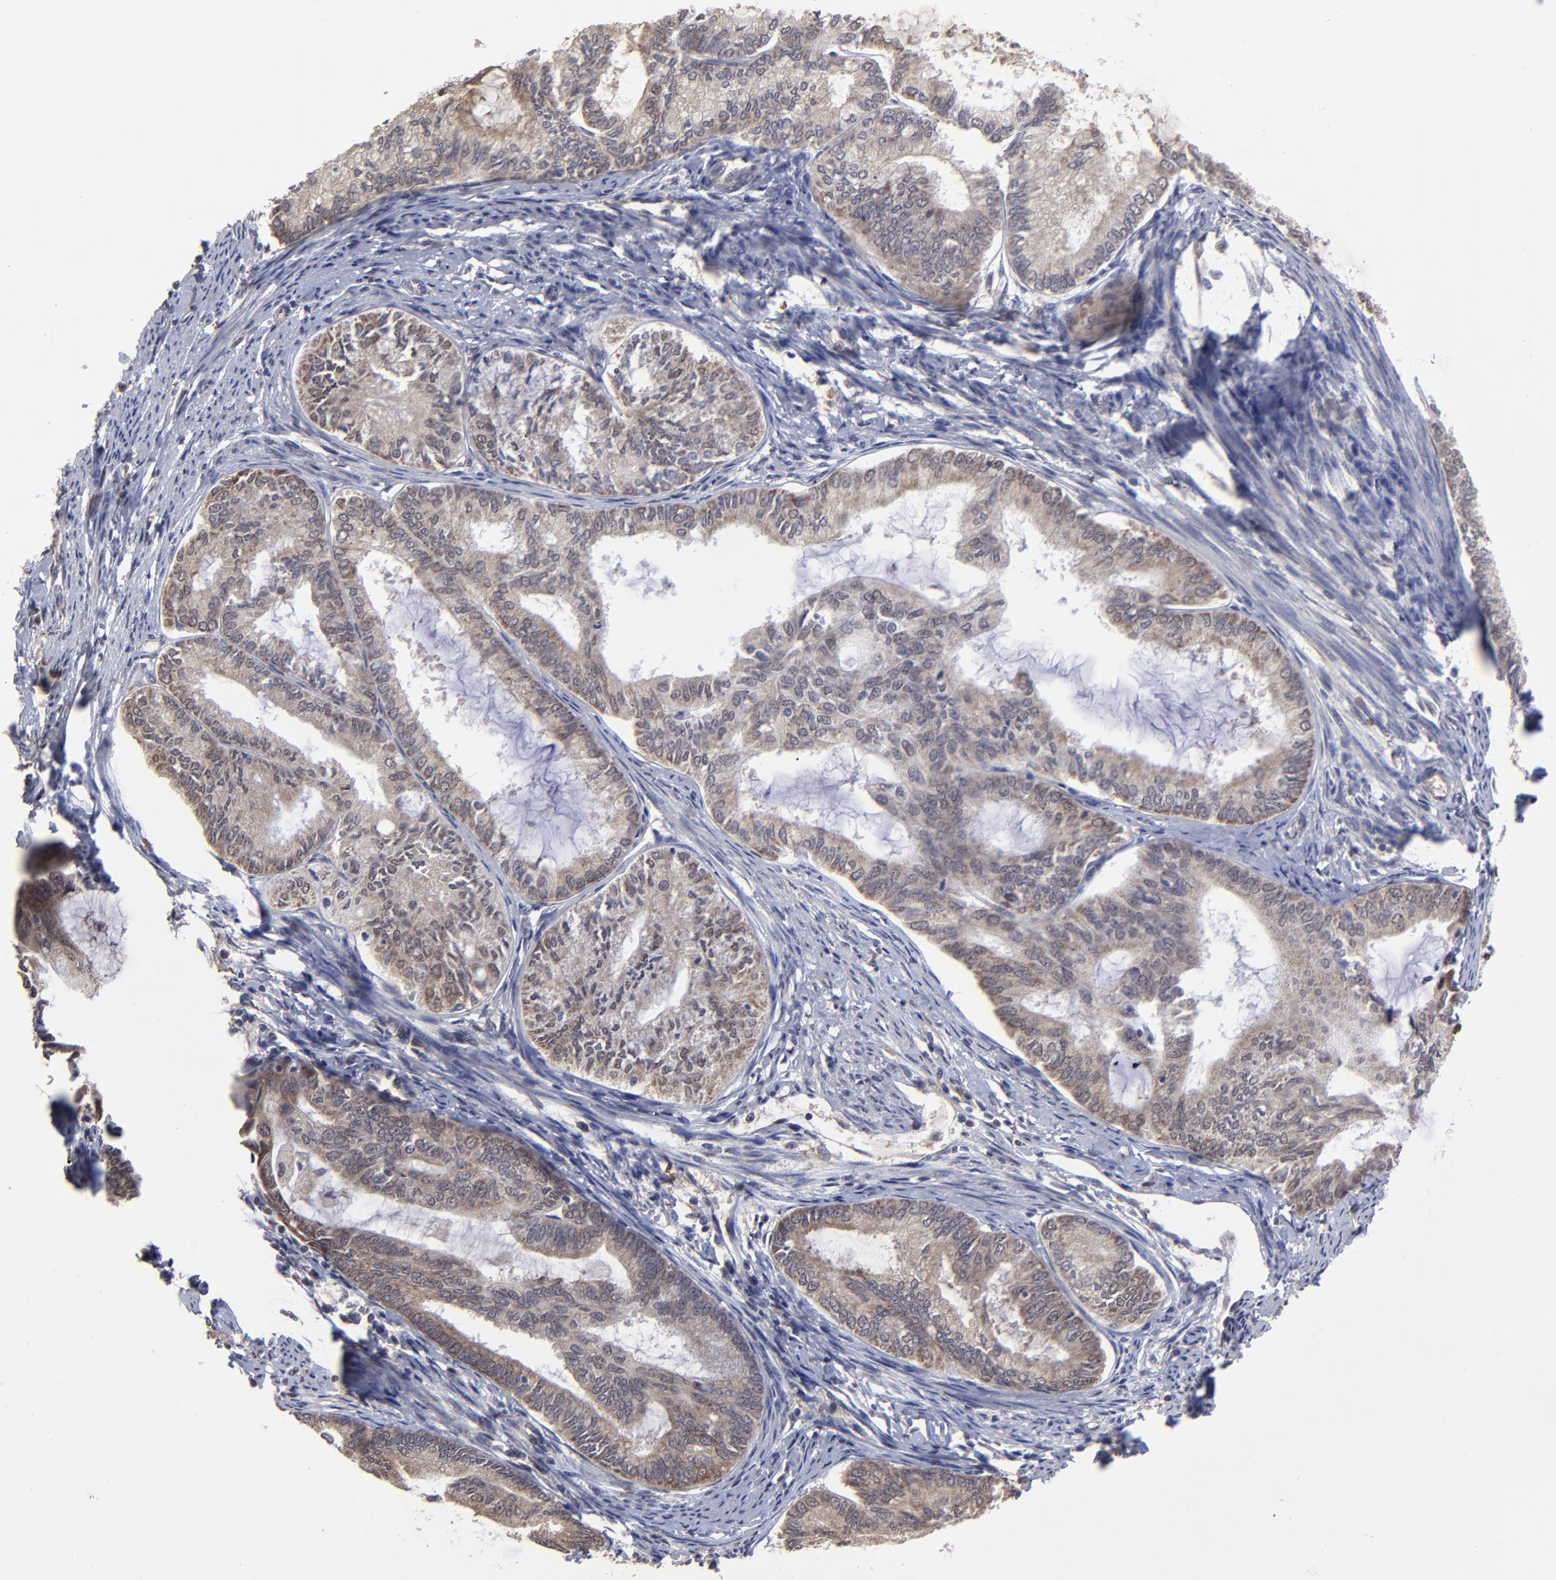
{"staining": {"intensity": "weak", "quantity": ">75%", "location": "cytoplasmic/membranous"}, "tissue": "endometrial cancer", "cell_type": "Tumor cells", "image_type": "cancer", "snomed": [{"axis": "morphology", "description": "Adenocarcinoma, NOS"}, {"axis": "topography", "description": "Endometrium"}], "caption": "This image displays IHC staining of human endometrial cancer (adenocarcinoma), with low weak cytoplasmic/membranous expression in about >75% of tumor cells.", "gene": "CHL1", "patient": {"sex": "female", "age": 86}}